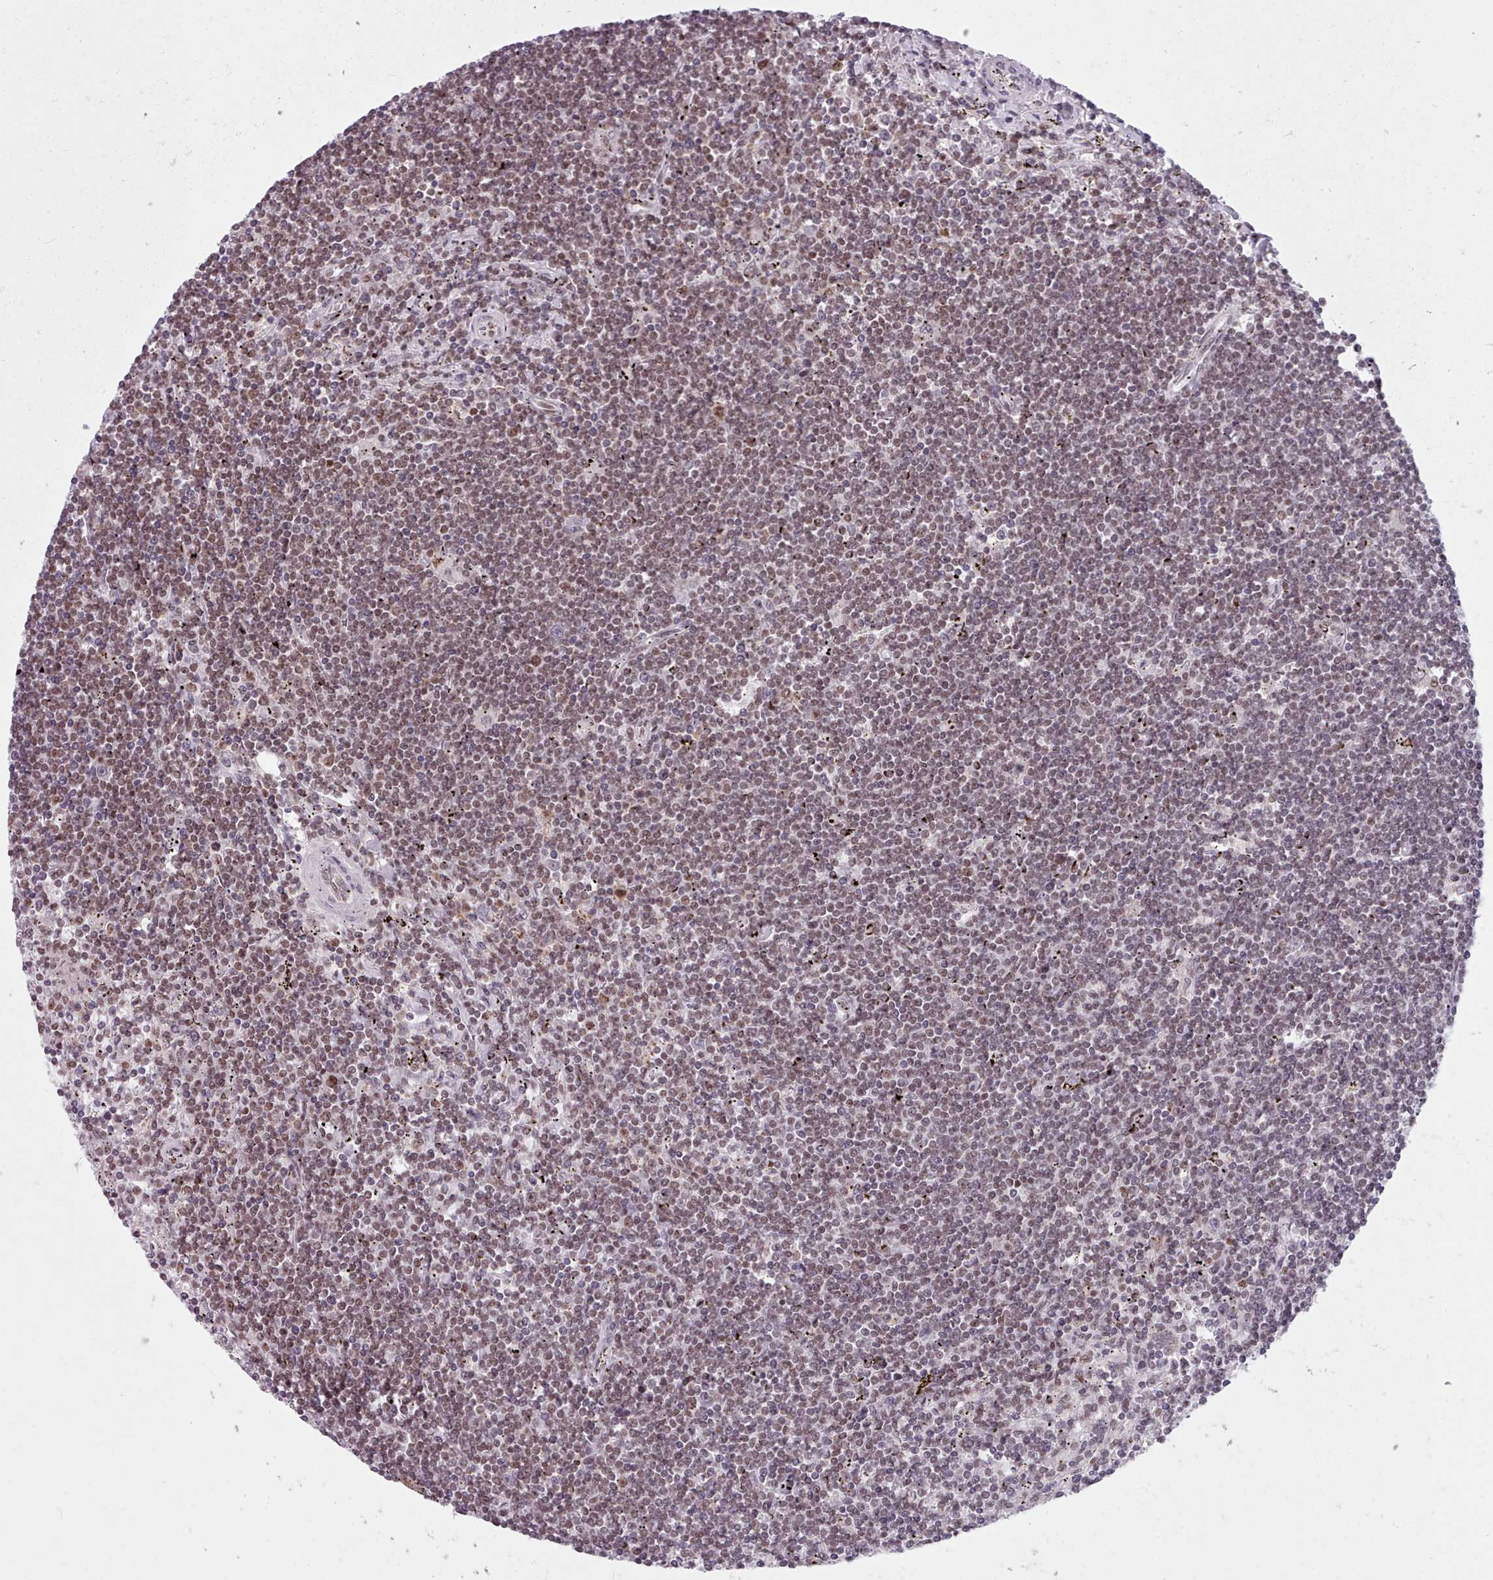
{"staining": {"intensity": "moderate", "quantity": ">75%", "location": "nuclear"}, "tissue": "lymphoma", "cell_type": "Tumor cells", "image_type": "cancer", "snomed": [{"axis": "morphology", "description": "Malignant lymphoma, non-Hodgkin's type, Low grade"}, {"axis": "topography", "description": "Spleen"}], "caption": "This image shows immunohistochemistry (IHC) staining of human lymphoma, with medium moderate nuclear expression in approximately >75% of tumor cells.", "gene": "SRRM1", "patient": {"sex": "male", "age": 76}}